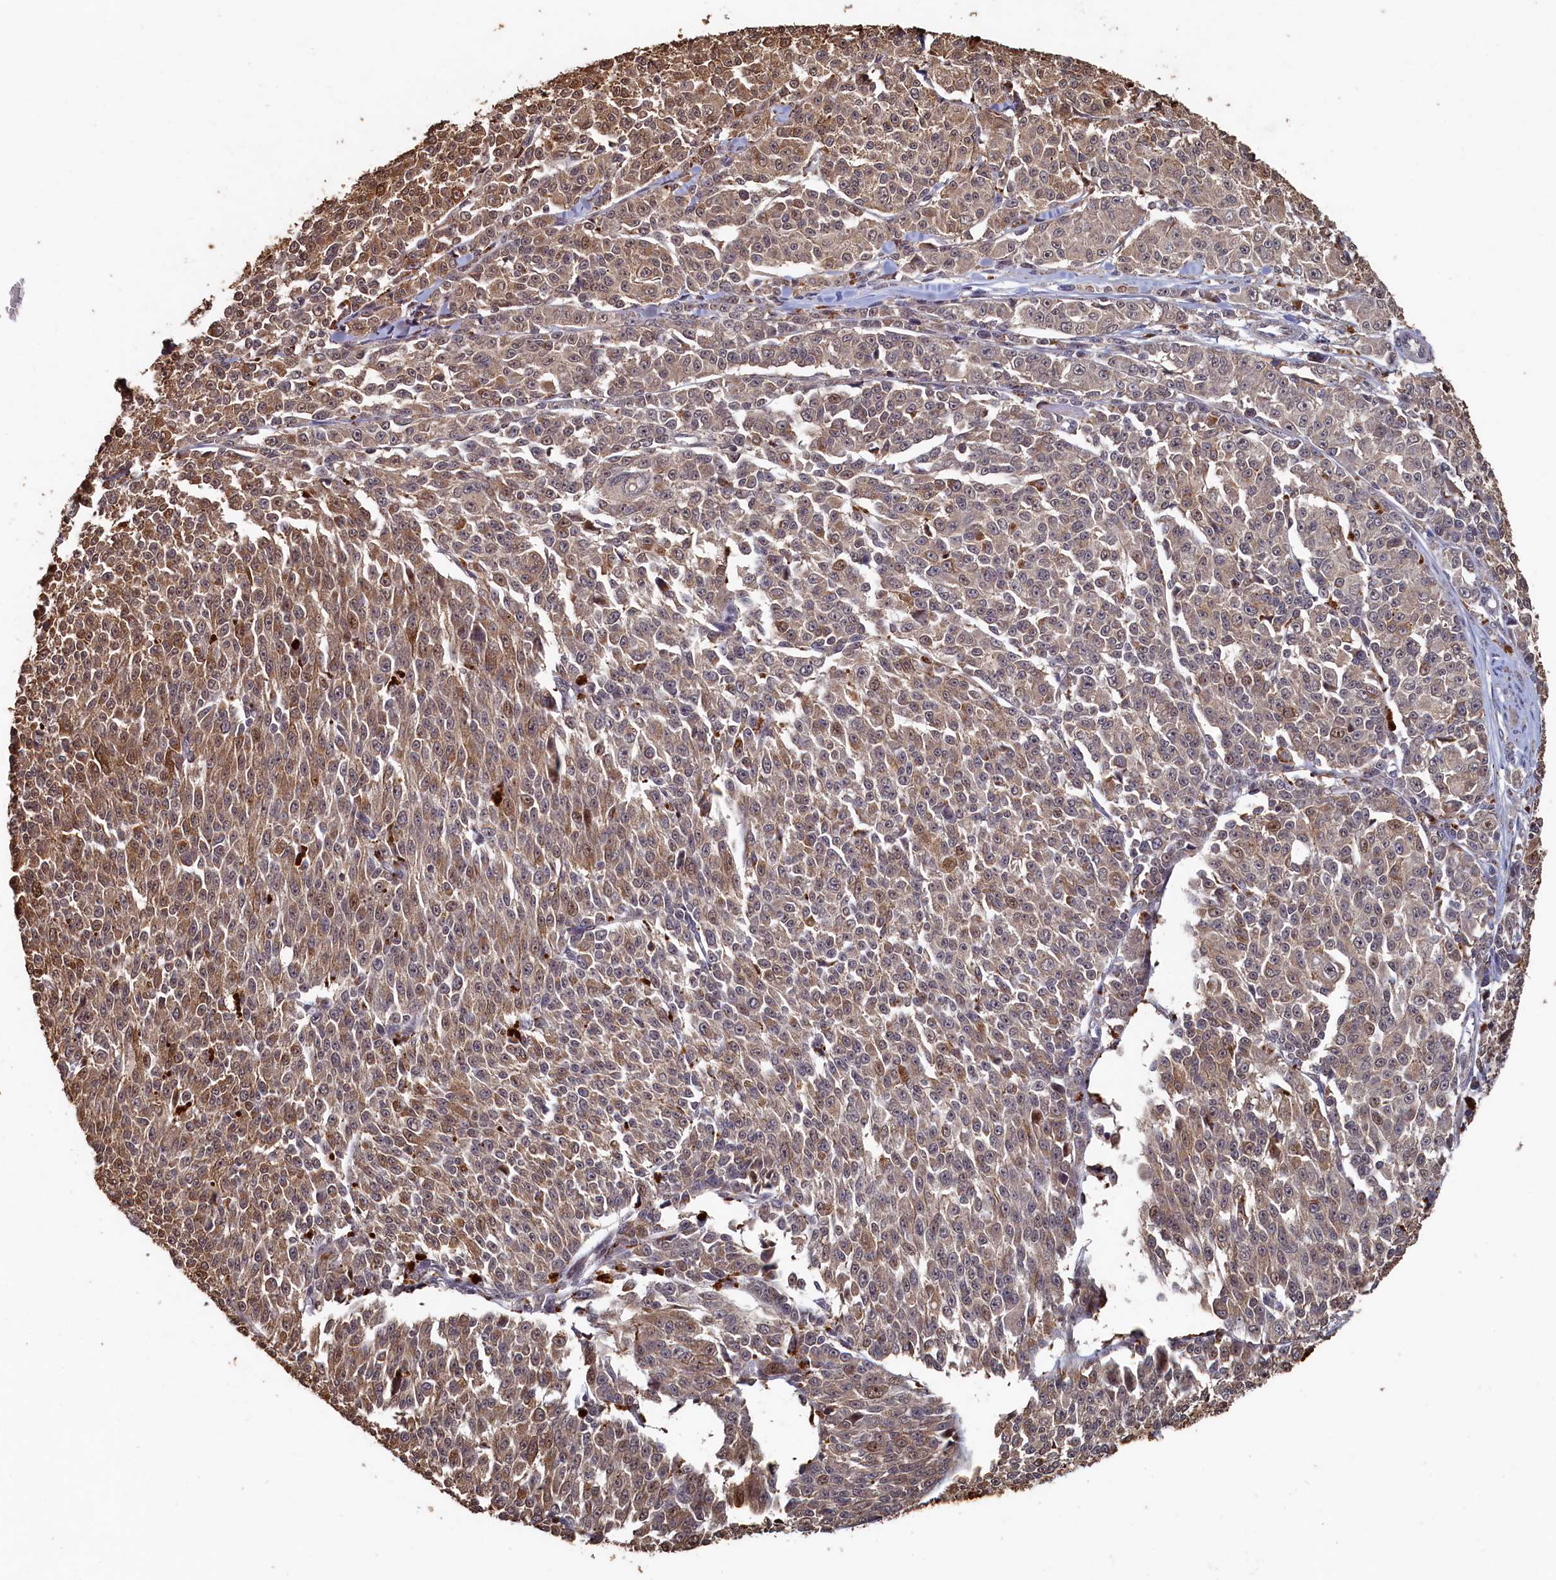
{"staining": {"intensity": "moderate", "quantity": "25%-75%", "location": "cytoplasmic/membranous"}, "tissue": "melanoma", "cell_type": "Tumor cells", "image_type": "cancer", "snomed": [{"axis": "morphology", "description": "Malignant melanoma, NOS"}, {"axis": "topography", "description": "Skin"}], "caption": "Immunohistochemical staining of melanoma reveals medium levels of moderate cytoplasmic/membranous staining in approximately 25%-75% of tumor cells.", "gene": "PIGN", "patient": {"sex": "female", "age": 52}}